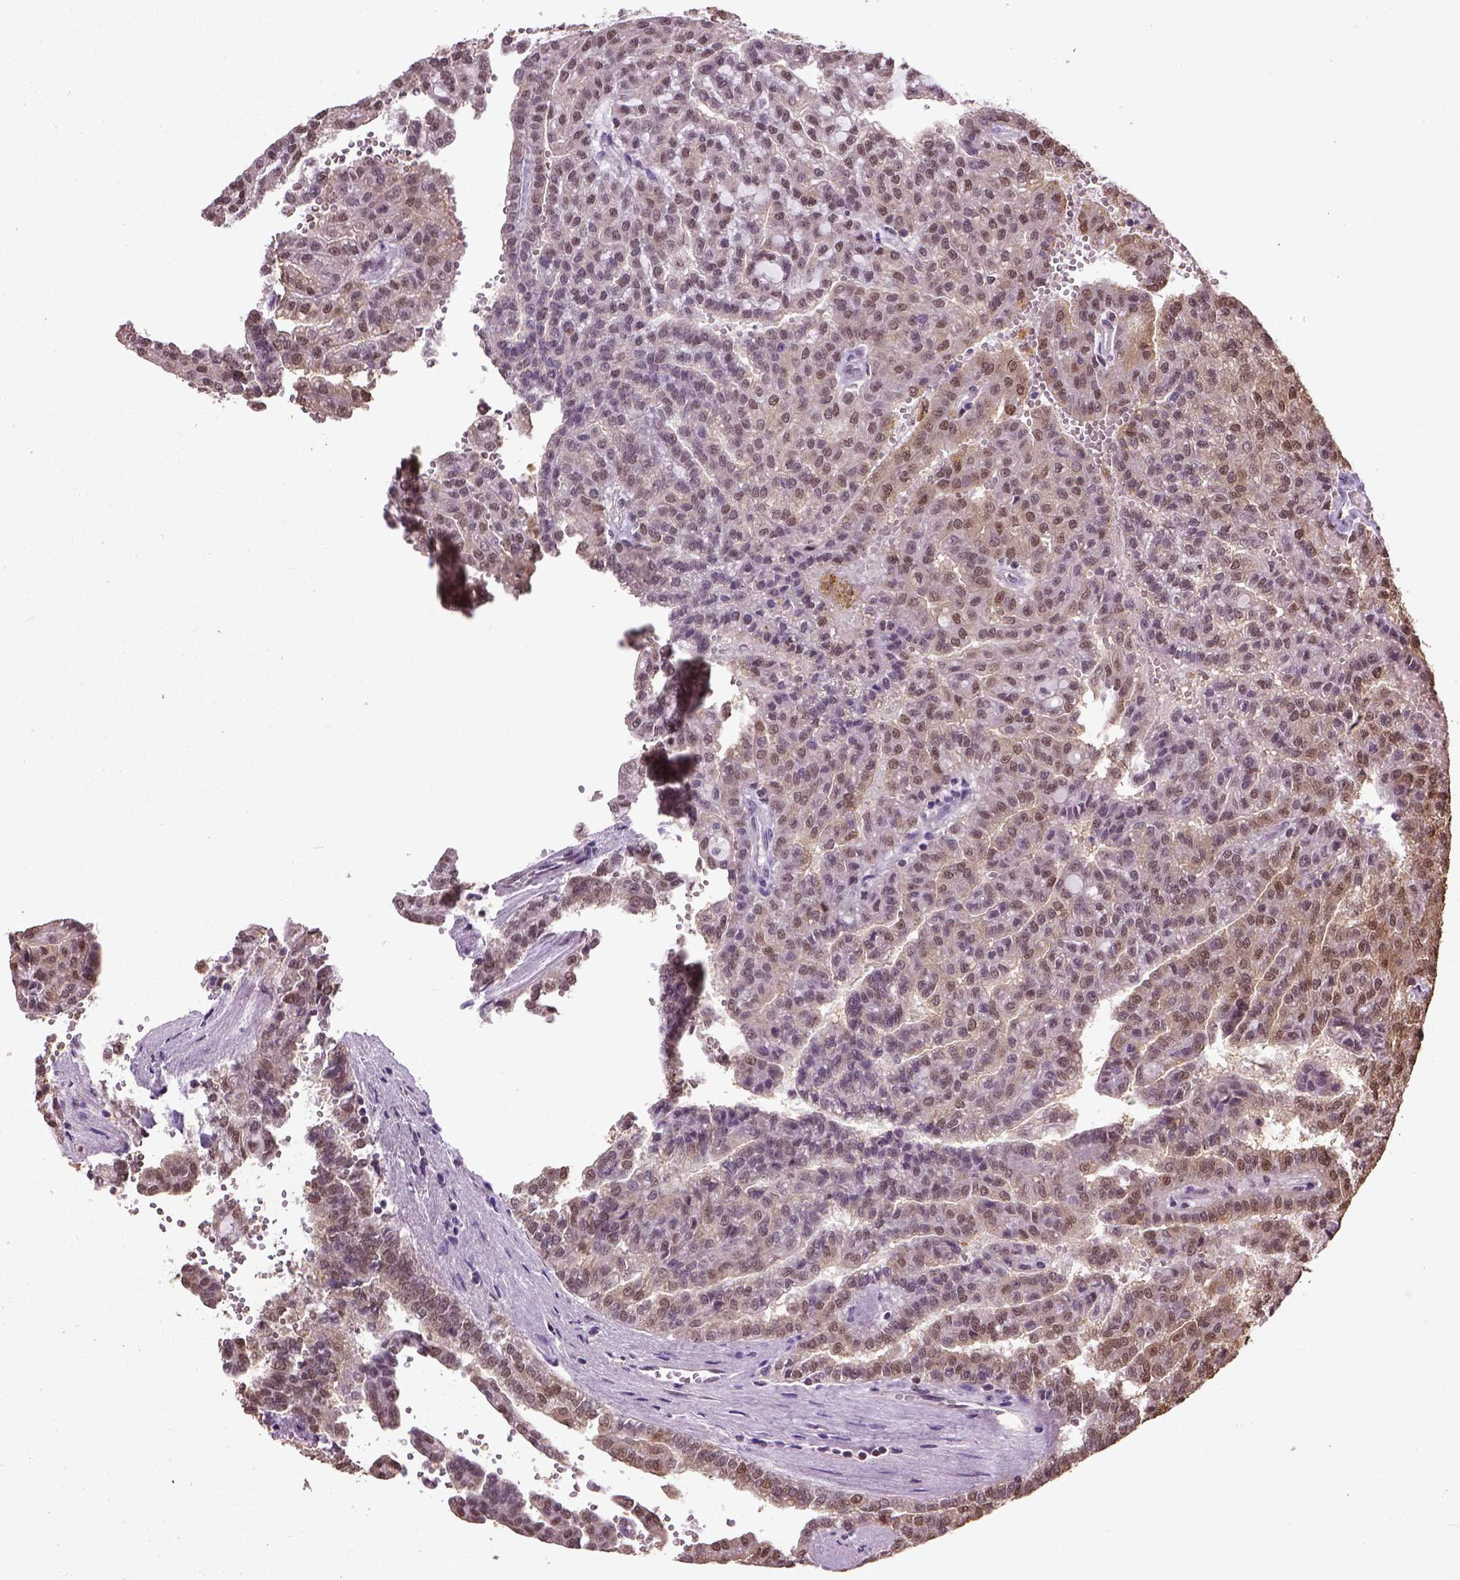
{"staining": {"intensity": "moderate", "quantity": ">75%", "location": "nuclear"}, "tissue": "renal cancer", "cell_type": "Tumor cells", "image_type": "cancer", "snomed": [{"axis": "morphology", "description": "Adenocarcinoma, NOS"}, {"axis": "topography", "description": "Kidney"}], "caption": "Approximately >75% of tumor cells in human renal cancer (adenocarcinoma) reveal moderate nuclear protein expression as visualized by brown immunohistochemical staining.", "gene": "UBA3", "patient": {"sex": "male", "age": 63}}